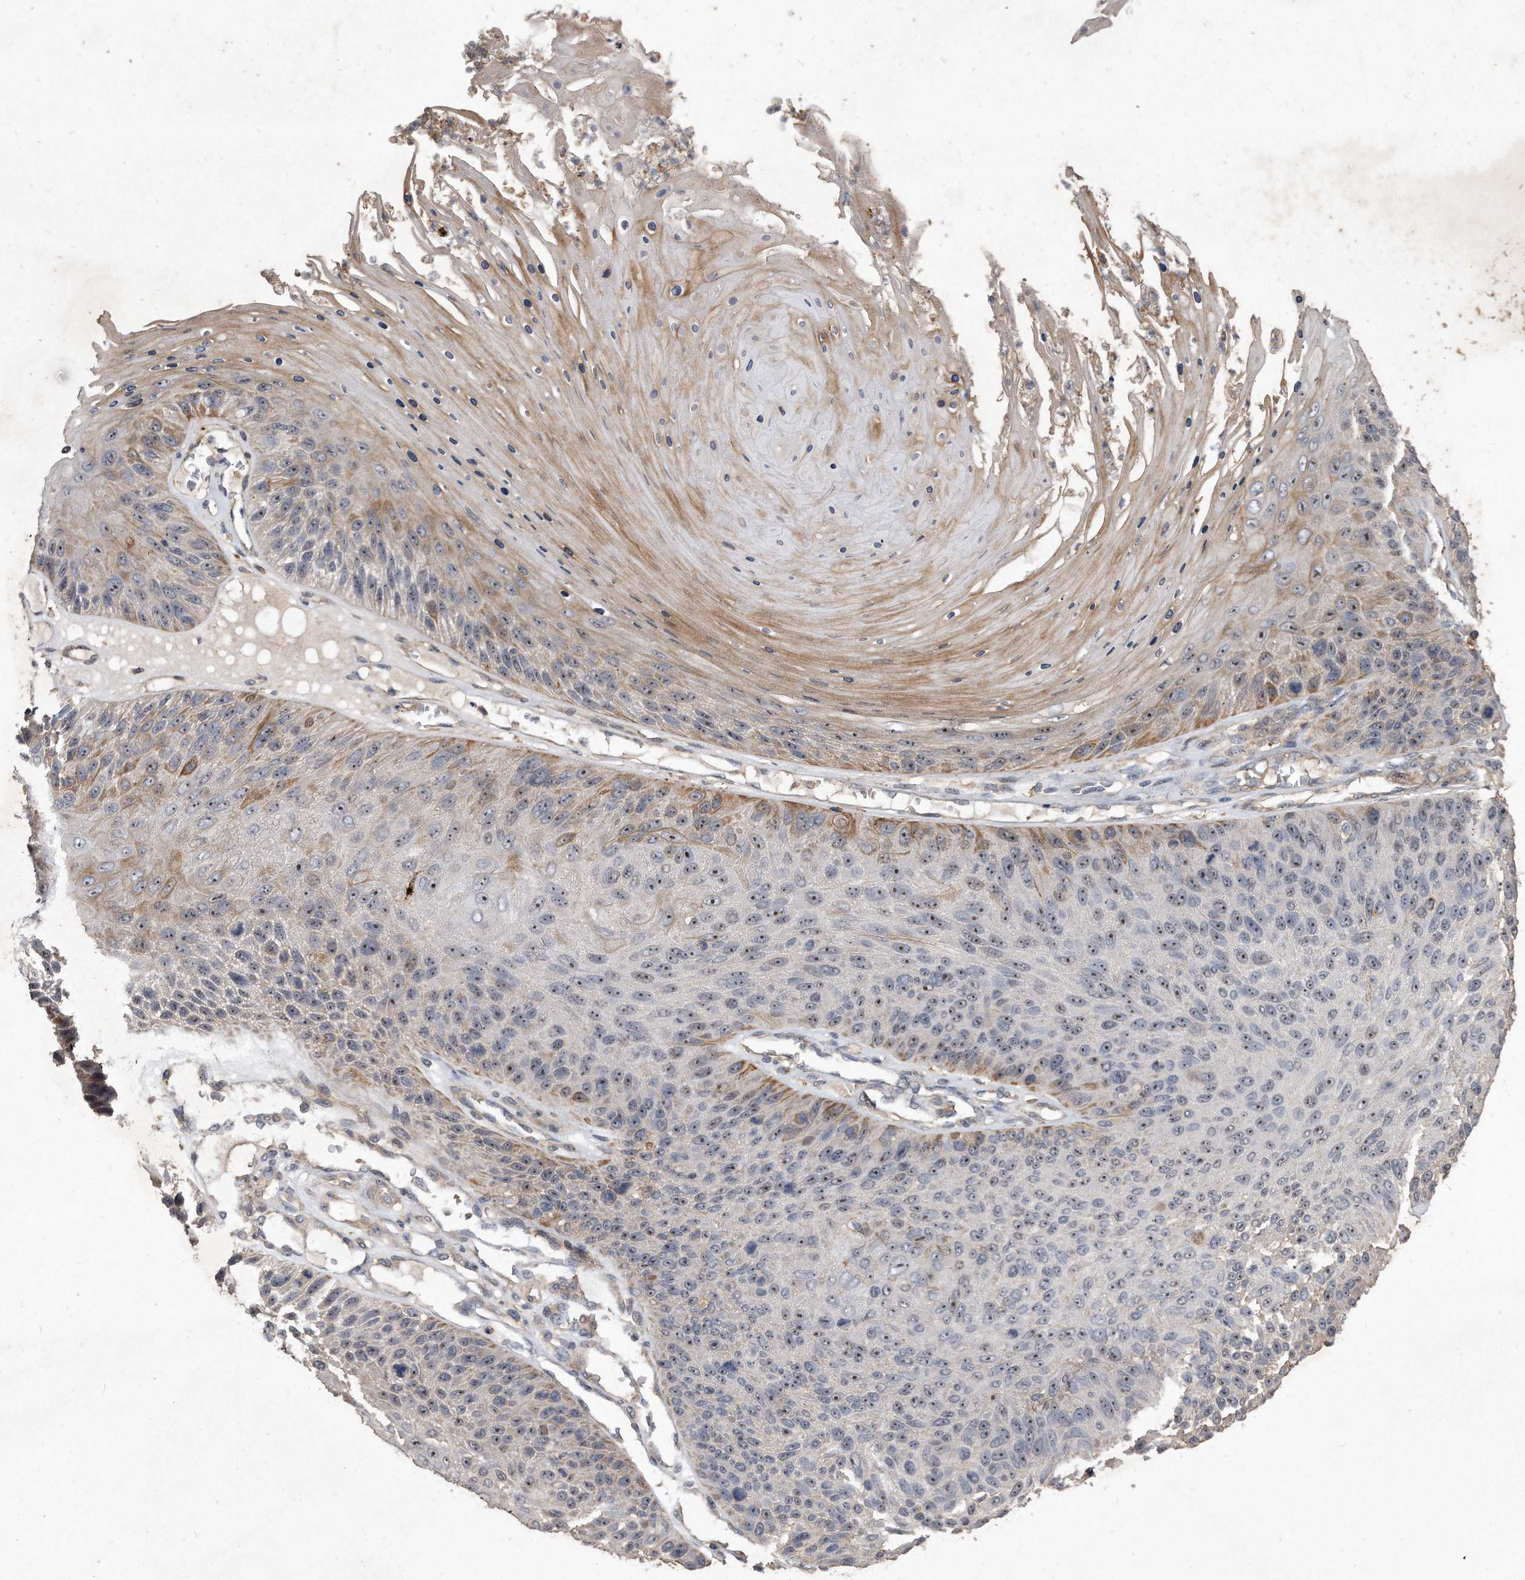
{"staining": {"intensity": "moderate", "quantity": ">75%", "location": "nuclear"}, "tissue": "skin cancer", "cell_type": "Tumor cells", "image_type": "cancer", "snomed": [{"axis": "morphology", "description": "Squamous cell carcinoma, NOS"}, {"axis": "topography", "description": "Skin"}], "caption": "Immunohistochemistry (IHC) histopathology image of human skin cancer (squamous cell carcinoma) stained for a protein (brown), which demonstrates medium levels of moderate nuclear positivity in approximately >75% of tumor cells.", "gene": "PGBD2", "patient": {"sex": "female", "age": 88}}